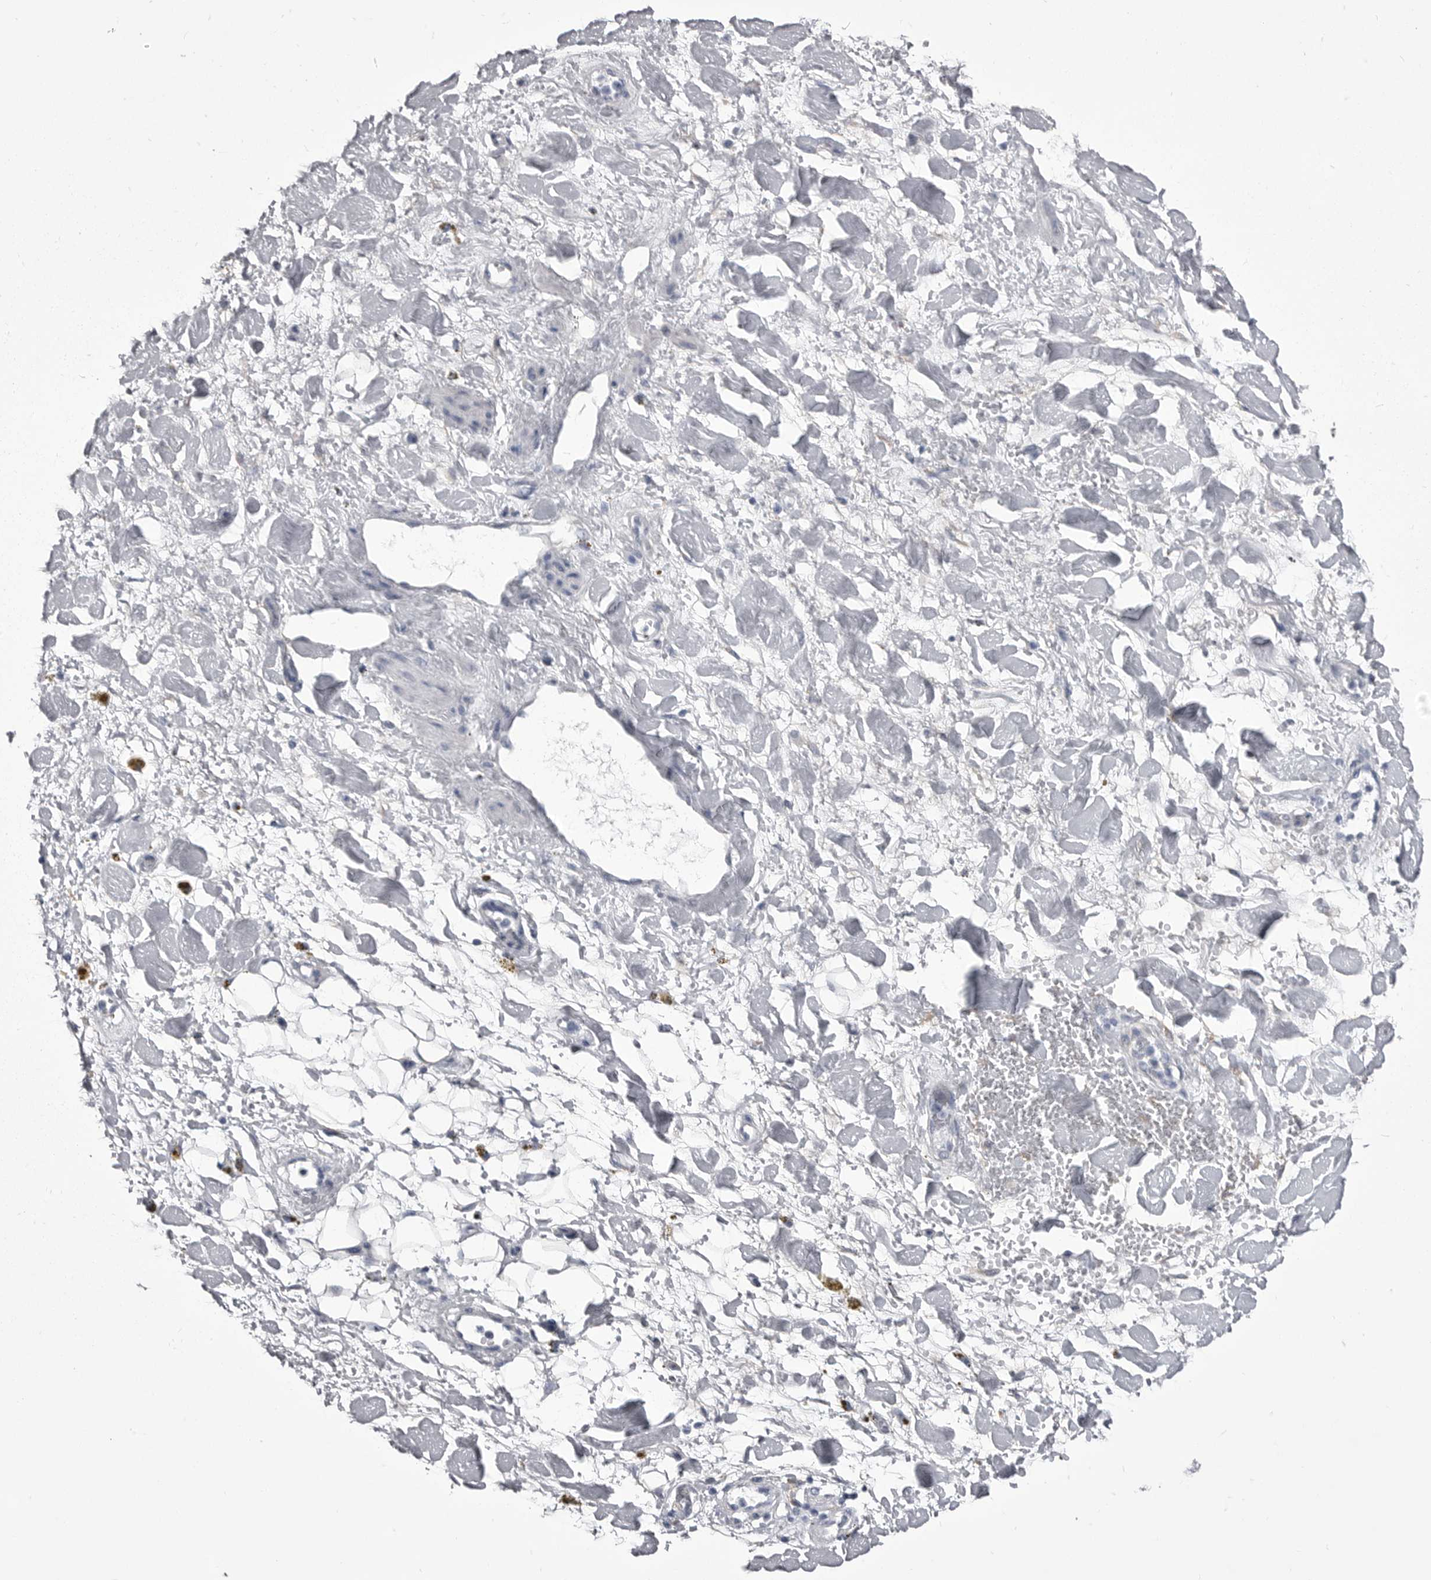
{"staining": {"intensity": "negative", "quantity": "none", "location": "none"}, "tissue": "adipose tissue", "cell_type": "Adipocytes", "image_type": "normal", "snomed": [{"axis": "morphology", "description": "Normal tissue, NOS"}, {"axis": "topography", "description": "Kidney"}, {"axis": "topography", "description": "Peripheral nerve tissue"}], "caption": "Adipocytes are negative for brown protein staining in normal adipose tissue. (IHC, brightfield microscopy, high magnification).", "gene": "ANK2", "patient": {"sex": "male", "age": 7}}